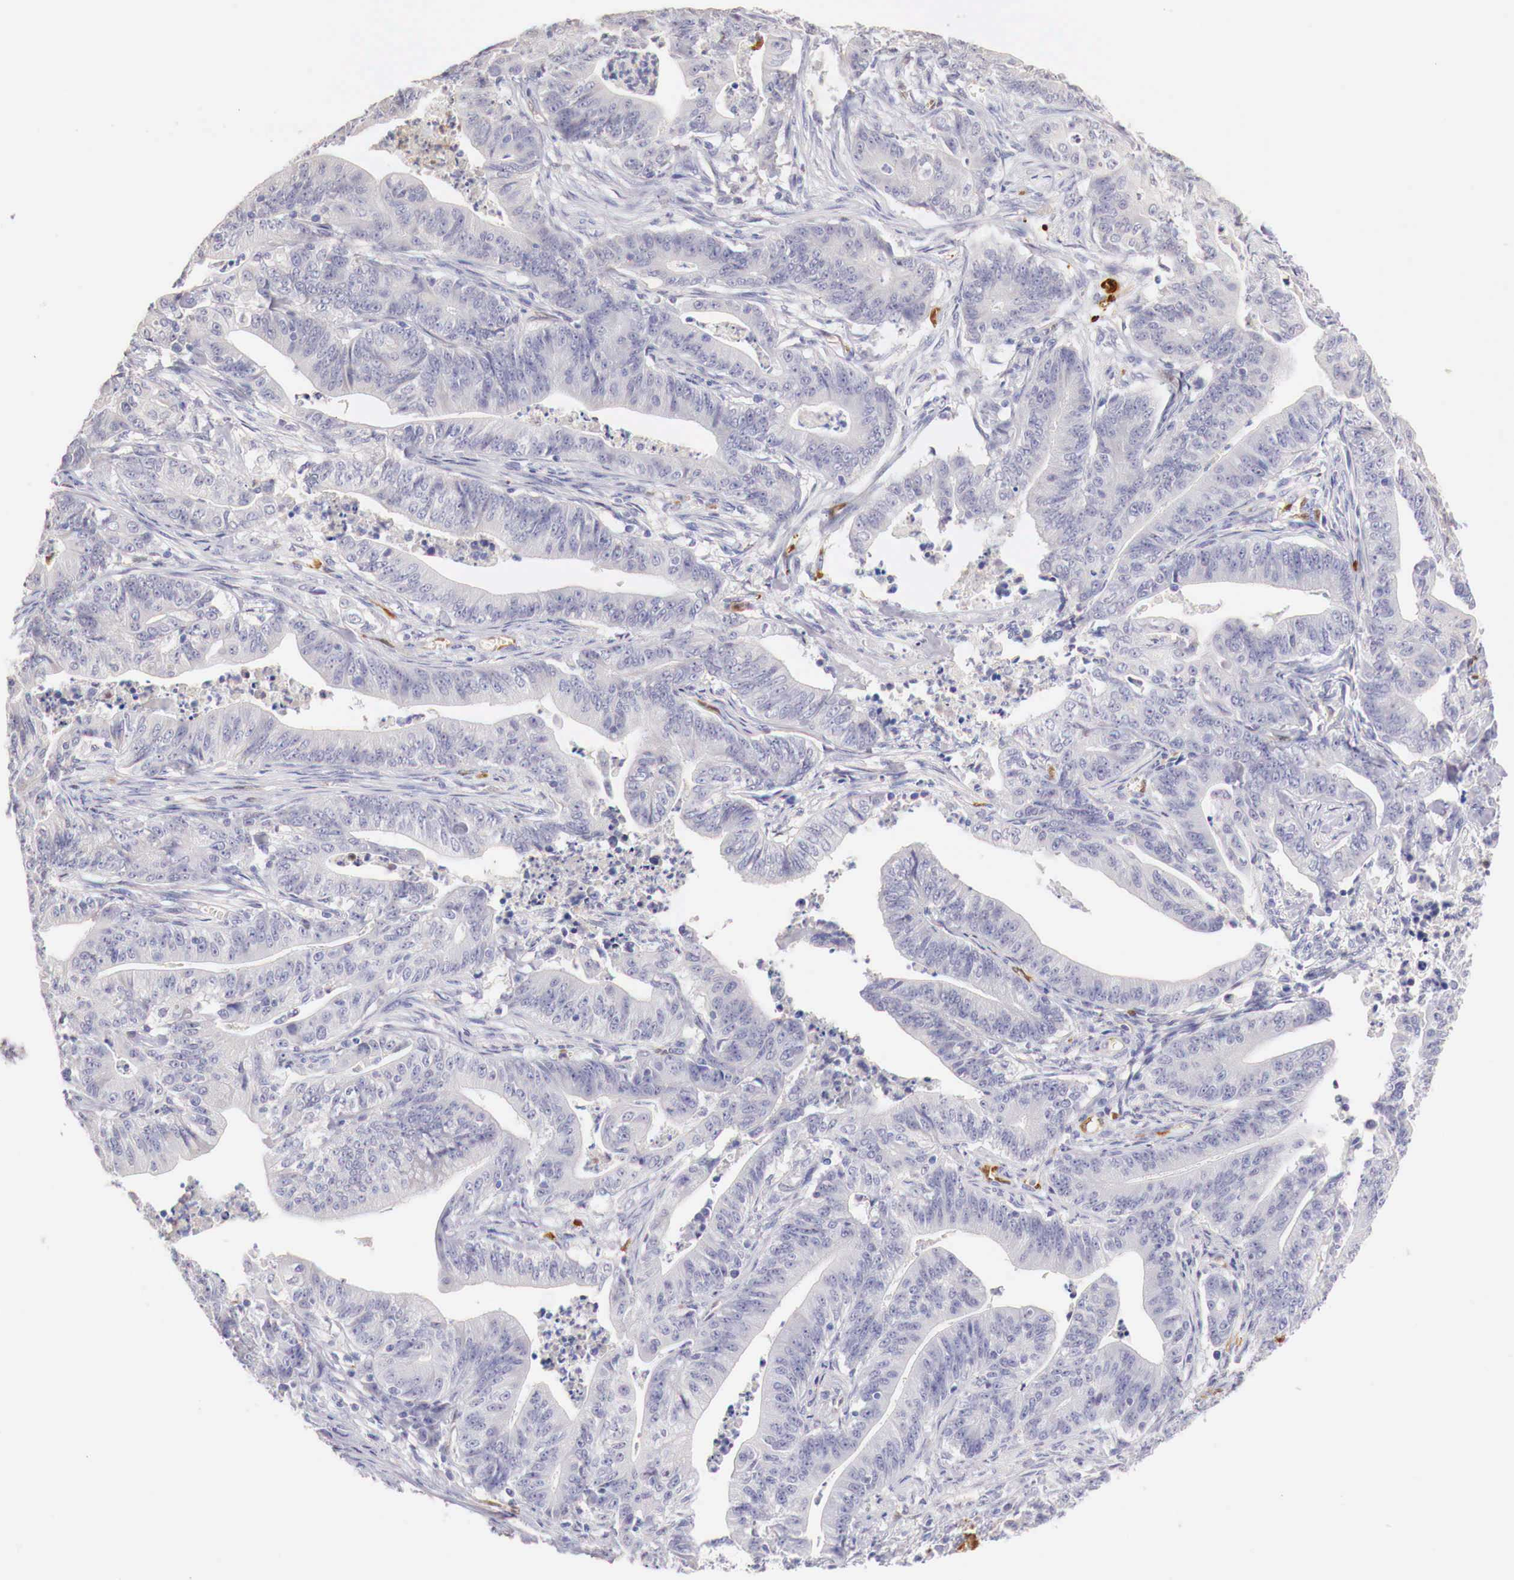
{"staining": {"intensity": "negative", "quantity": "none", "location": "none"}, "tissue": "stomach cancer", "cell_type": "Tumor cells", "image_type": "cancer", "snomed": [{"axis": "morphology", "description": "Adenocarcinoma, NOS"}, {"axis": "topography", "description": "Stomach, lower"}], "caption": "Immunohistochemistry photomicrograph of neoplastic tissue: stomach cancer stained with DAB demonstrates no significant protein expression in tumor cells.", "gene": "ITIH6", "patient": {"sex": "female", "age": 86}}